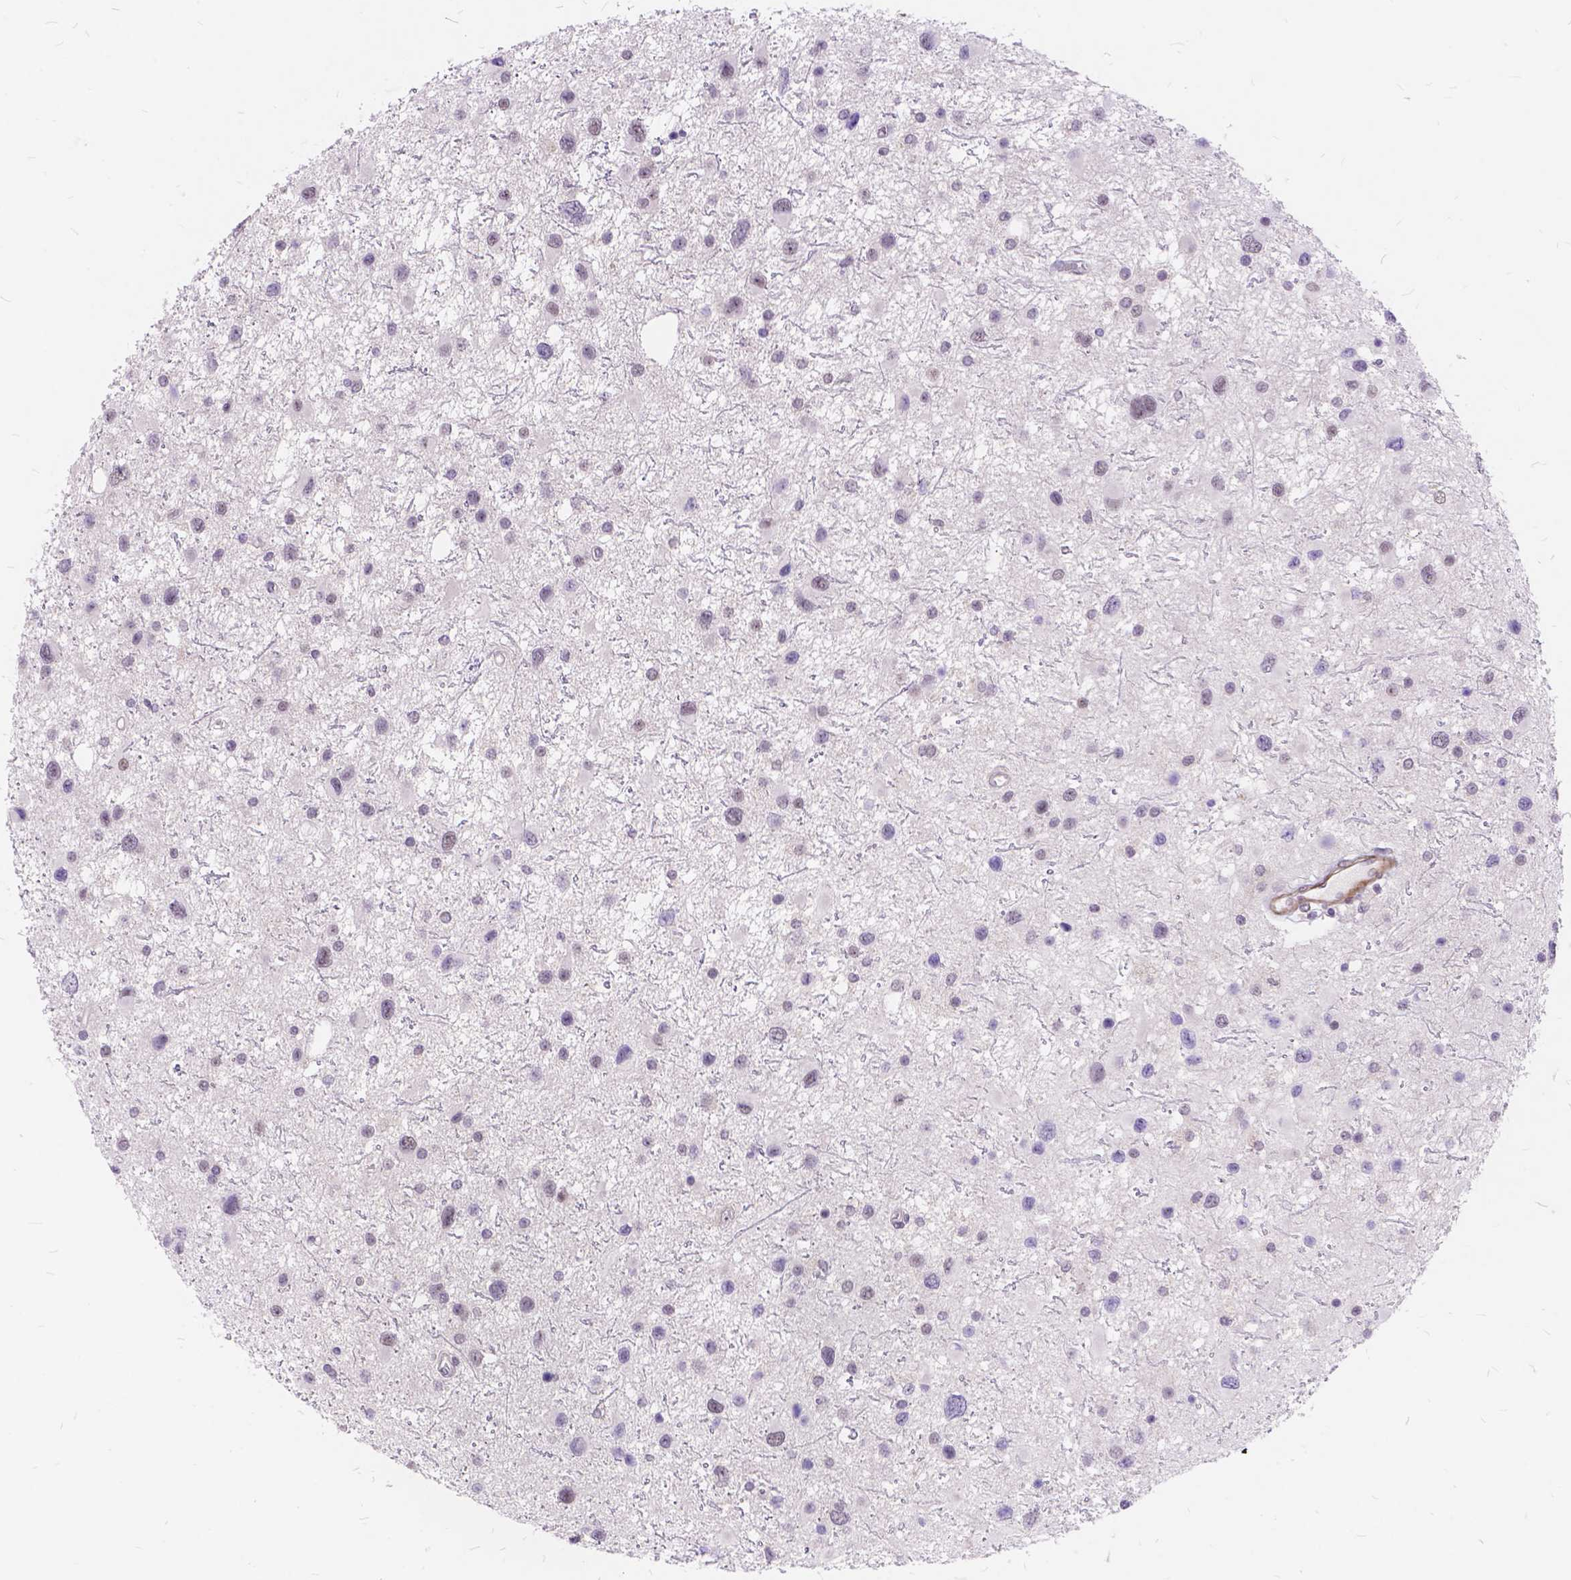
{"staining": {"intensity": "negative", "quantity": "none", "location": "none"}, "tissue": "glioma", "cell_type": "Tumor cells", "image_type": "cancer", "snomed": [{"axis": "morphology", "description": "Glioma, malignant, Low grade"}, {"axis": "topography", "description": "Brain"}], "caption": "A photomicrograph of human glioma is negative for staining in tumor cells.", "gene": "MAN2C1", "patient": {"sex": "female", "age": 32}}